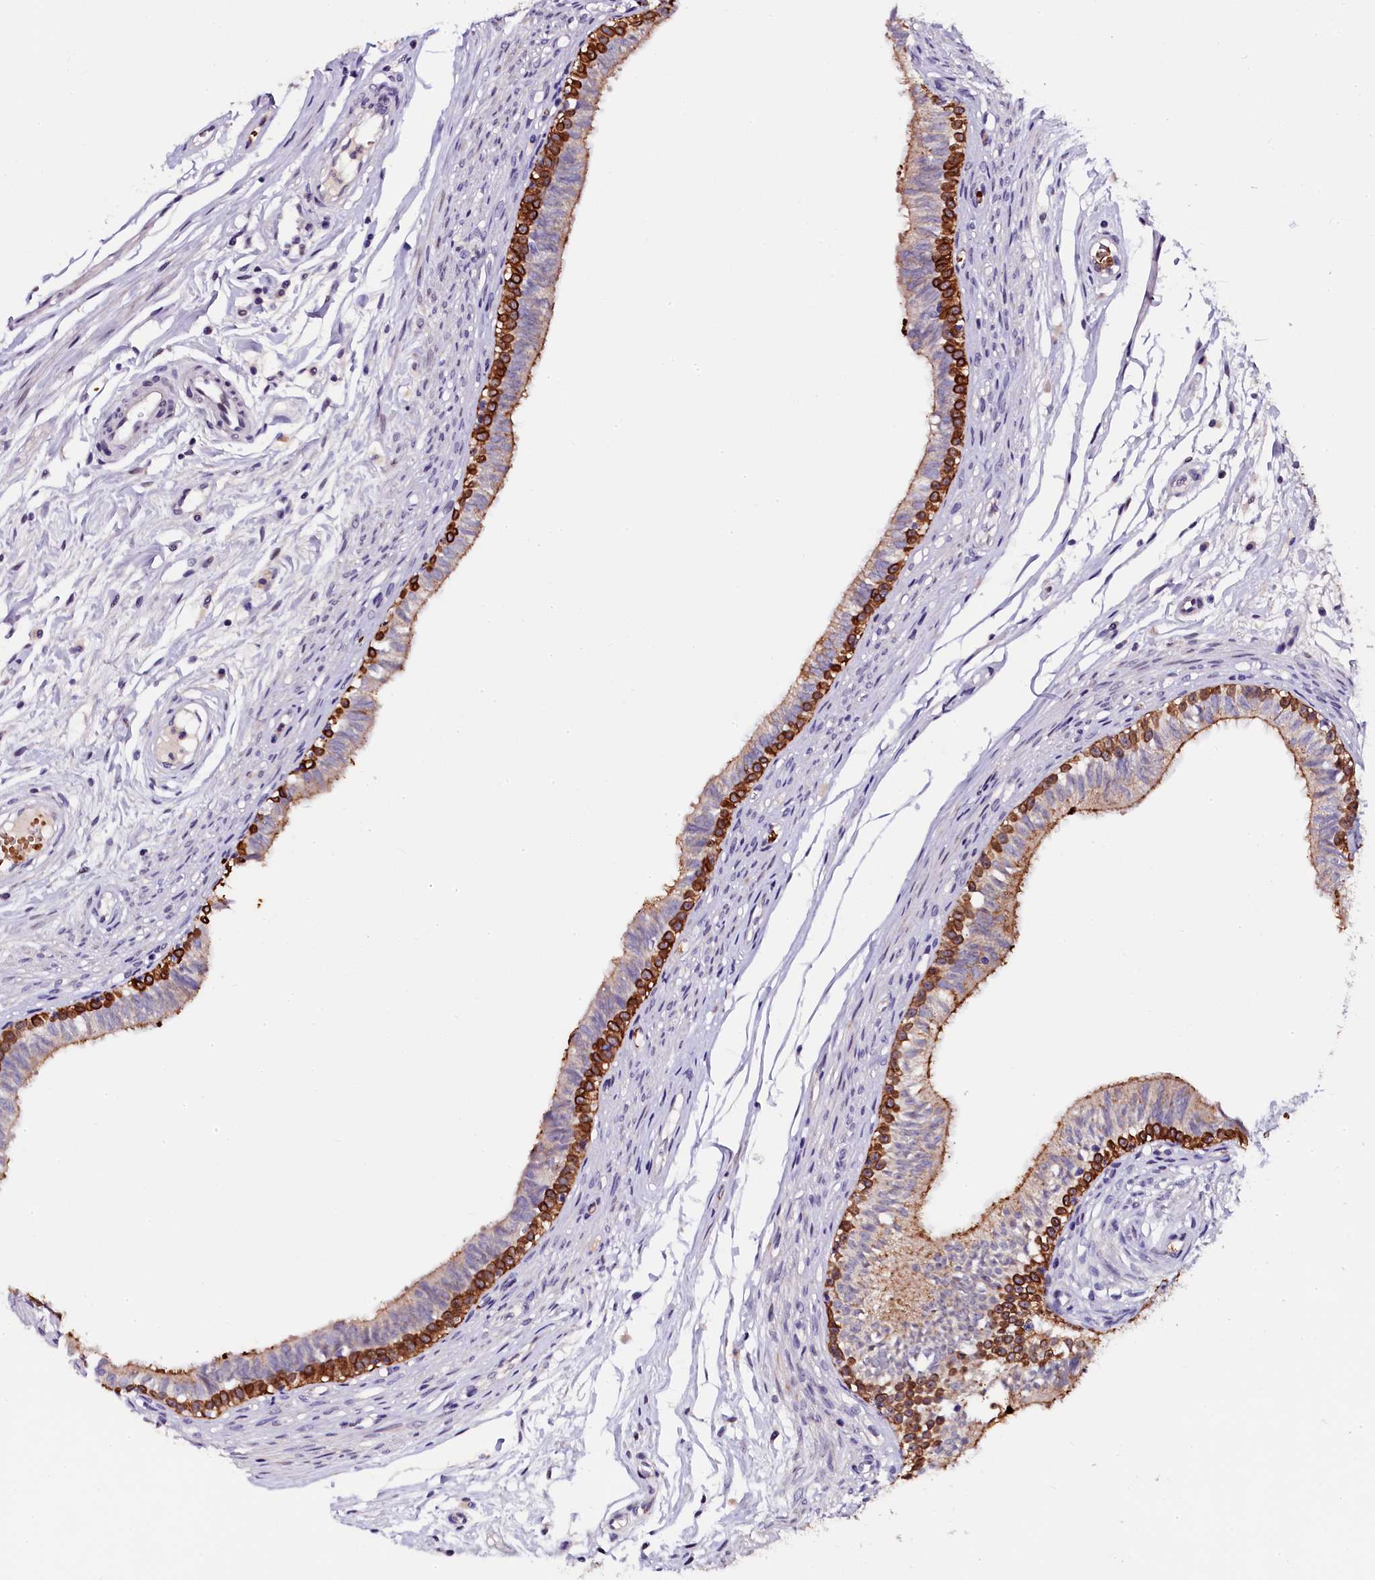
{"staining": {"intensity": "strong", "quantity": "<25%", "location": "cytoplasmic/membranous"}, "tissue": "epididymis", "cell_type": "Glandular cells", "image_type": "normal", "snomed": [{"axis": "morphology", "description": "Normal tissue, NOS"}, {"axis": "topography", "description": "Epididymis, spermatic cord, NOS"}], "caption": "Brown immunohistochemical staining in unremarkable human epididymis demonstrates strong cytoplasmic/membranous positivity in approximately <25% of glandular cells. (IHC, brightfield microscopy, high magnification).", "gene": "CTDSPL2", "patient": {"sex": "male", "age": 22}}